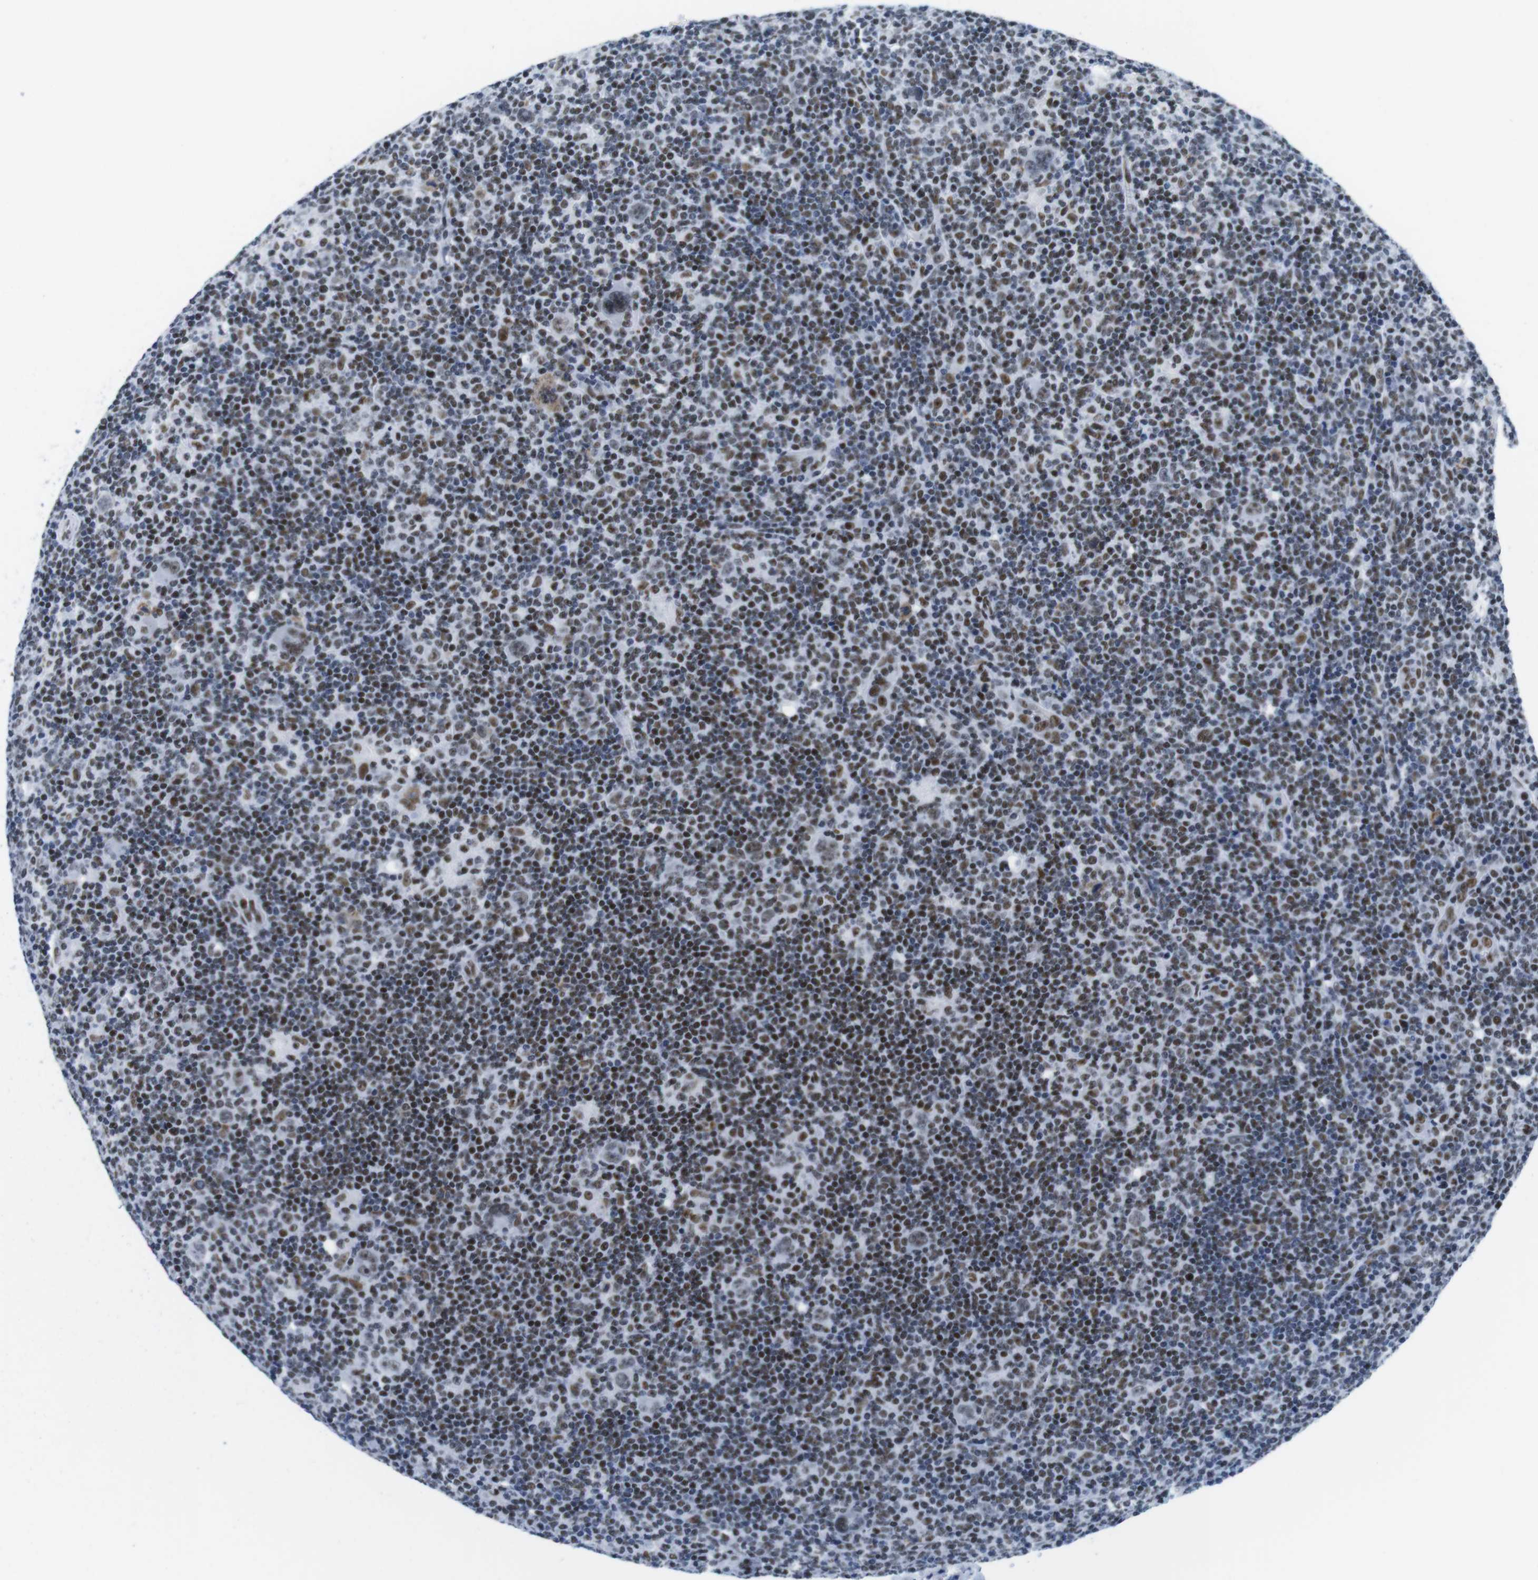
{"staining": {"intensity": "moderate", "quantity": "25%-75%", "location": "nuclear"}, "tissue": "lymphoma", "cell_type": "Tumor cells", "image_type": "cancer", "snomed": [{"axis": "morphology", "description": "Hodgkin's disease, NOS"}, {"axis": "topography", "description": "Lymph node"}], "caption": "Lymphoma tissue demonstrates moderate nuclear staining in approximately 25%-75% of tumor cells, visualized by immunohistochemistry.", "gene": "IFI16", "patient": {"sex": "female", "age": 57}}